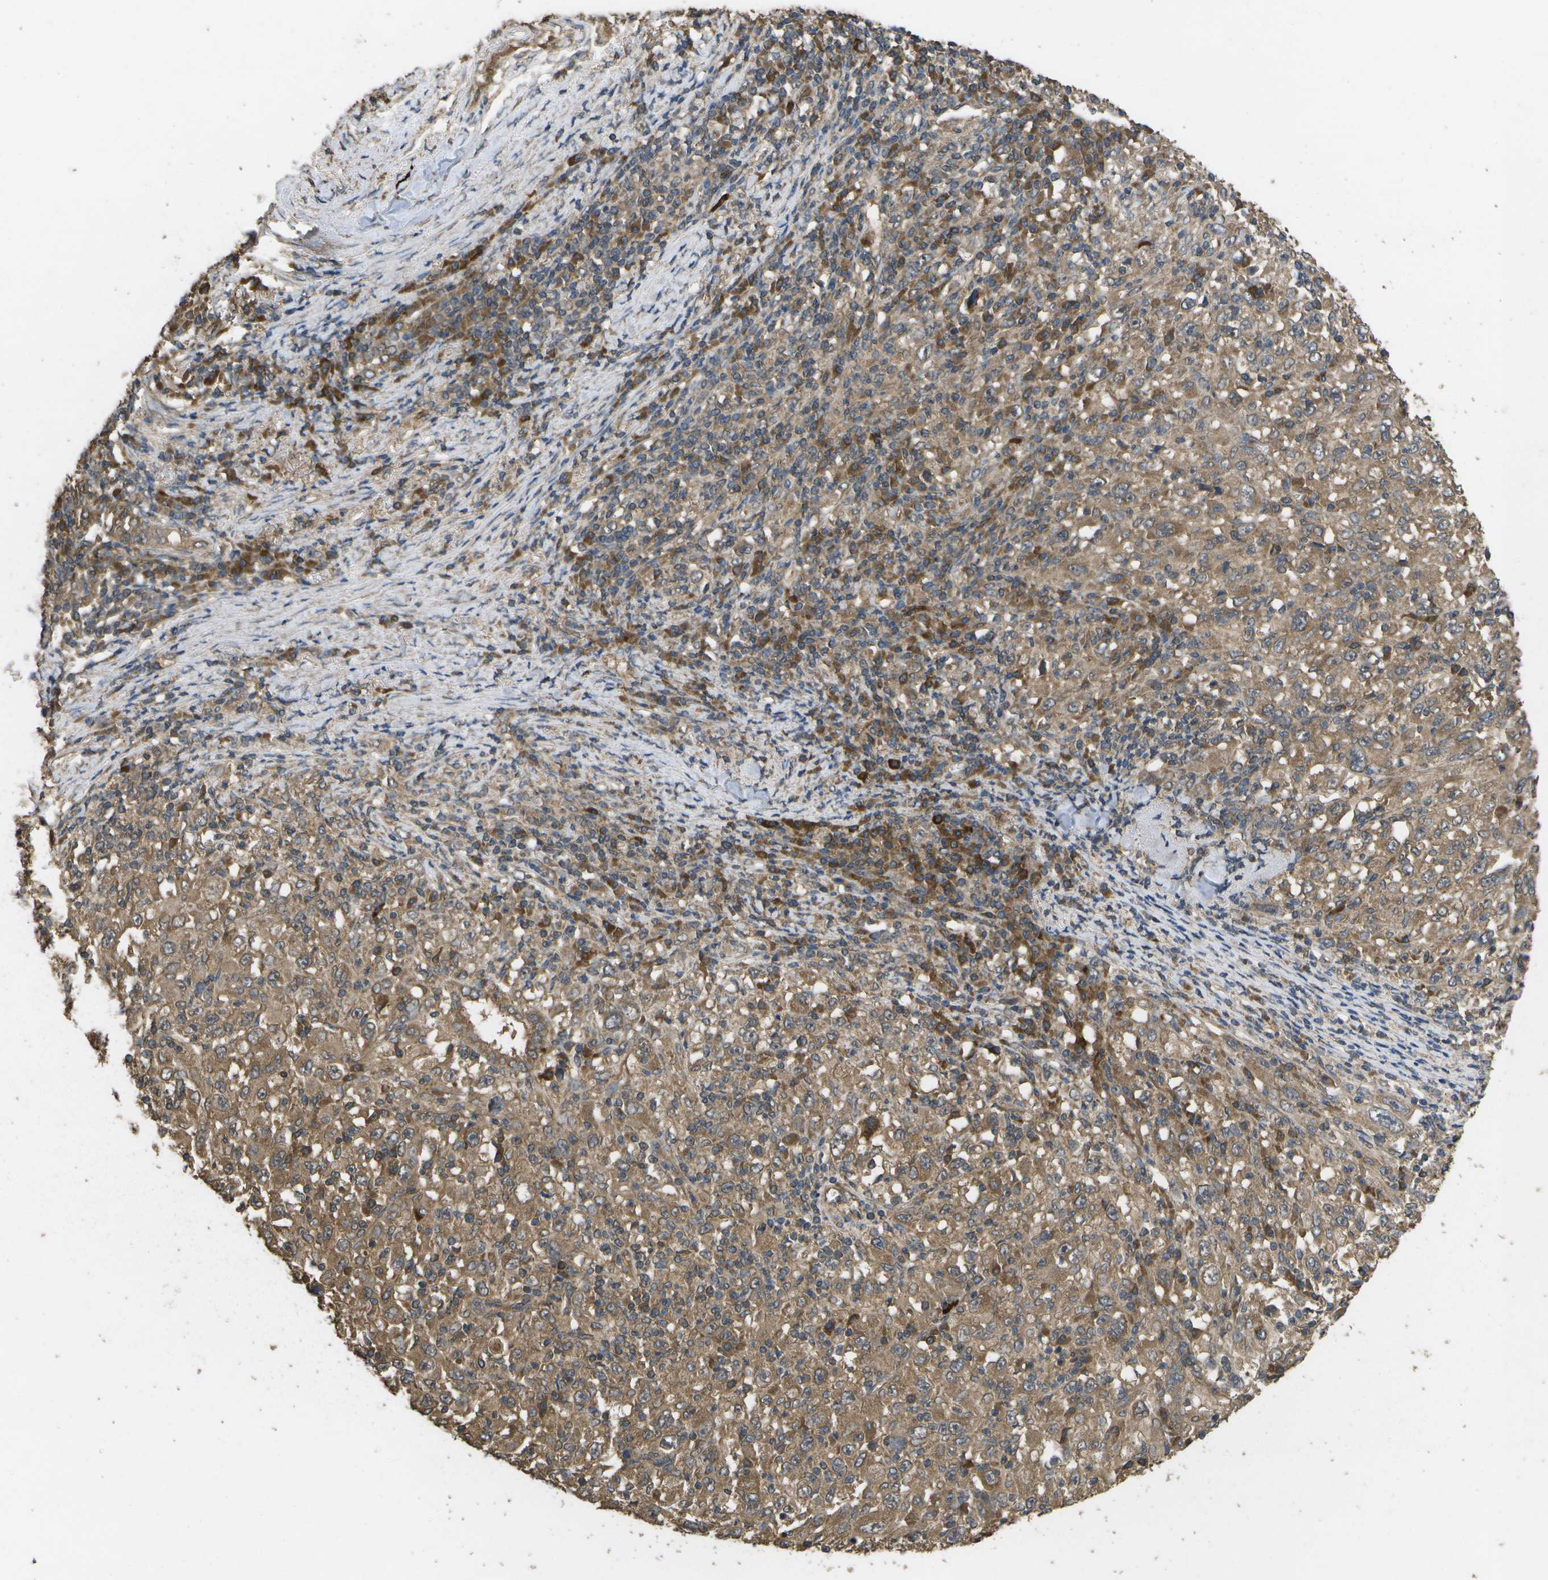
{"staining": {"intensity": "moderate", "quantity": ">75%", "location": "cytoplasmic/membranous"}, "tissue": "melanoma", "cell_type": "Tumor cells", "image_type": "cancer", "snomed": [{"axis": "morphology", "description": "Malignant melanoma, Metastatic site"}, {"axis": "topography", "description": "Skin"}], "caption": "The histopathology image demonstrates staining of malignant melanoma (metastatic site), revealing moderate cytoplasmic/membranous protein expression (brown color) within tumor cells. Nuclei are stained in blue.", "gene": "SACS", "patient": {"sex": "female", "age": 56}}